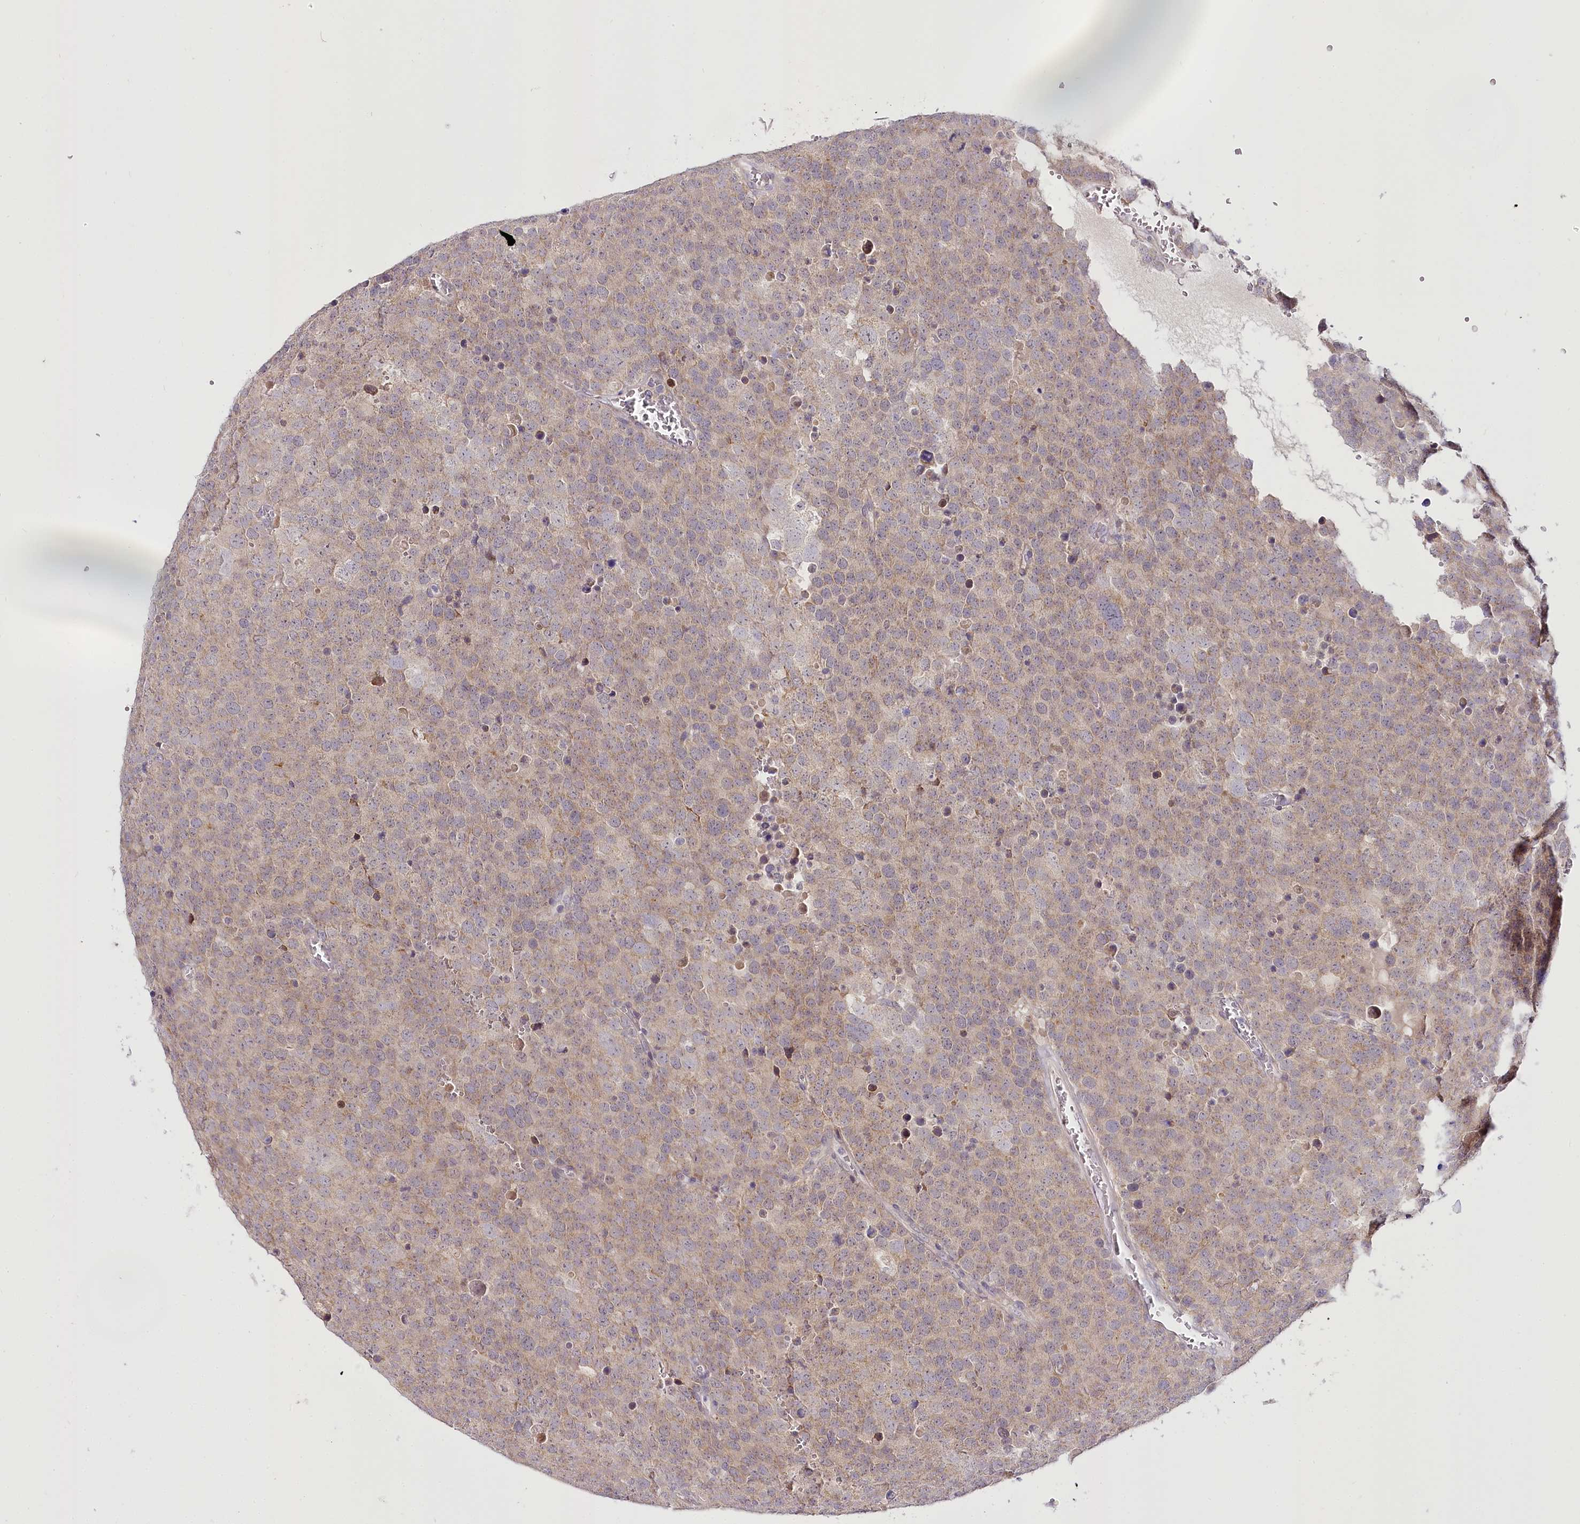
{"staining": {"intensity": "weak", "quantity": ">75%", "location": "cytoplasmic/membranous"}, "tissue": "testis cancer", "cell_type": "Tumor cells", "image_type": "cancer", "snomed": [{"axis": "morphology", "description": "Seminoma, NOS"}, {"axis": "topography", "description": "Testis"}], "caption": "A low amount of weak cytoplasmic/membranous staining is appreciated in approximately >75% of tumor cells in testis cancer tissue. The staining is performed using DAB brown chromogen to label protein expression. The nuclei are counter-stained blue using hematoxylin.", "gene": "VWA5A", "patient": {"sex": "male", "age": 71}}